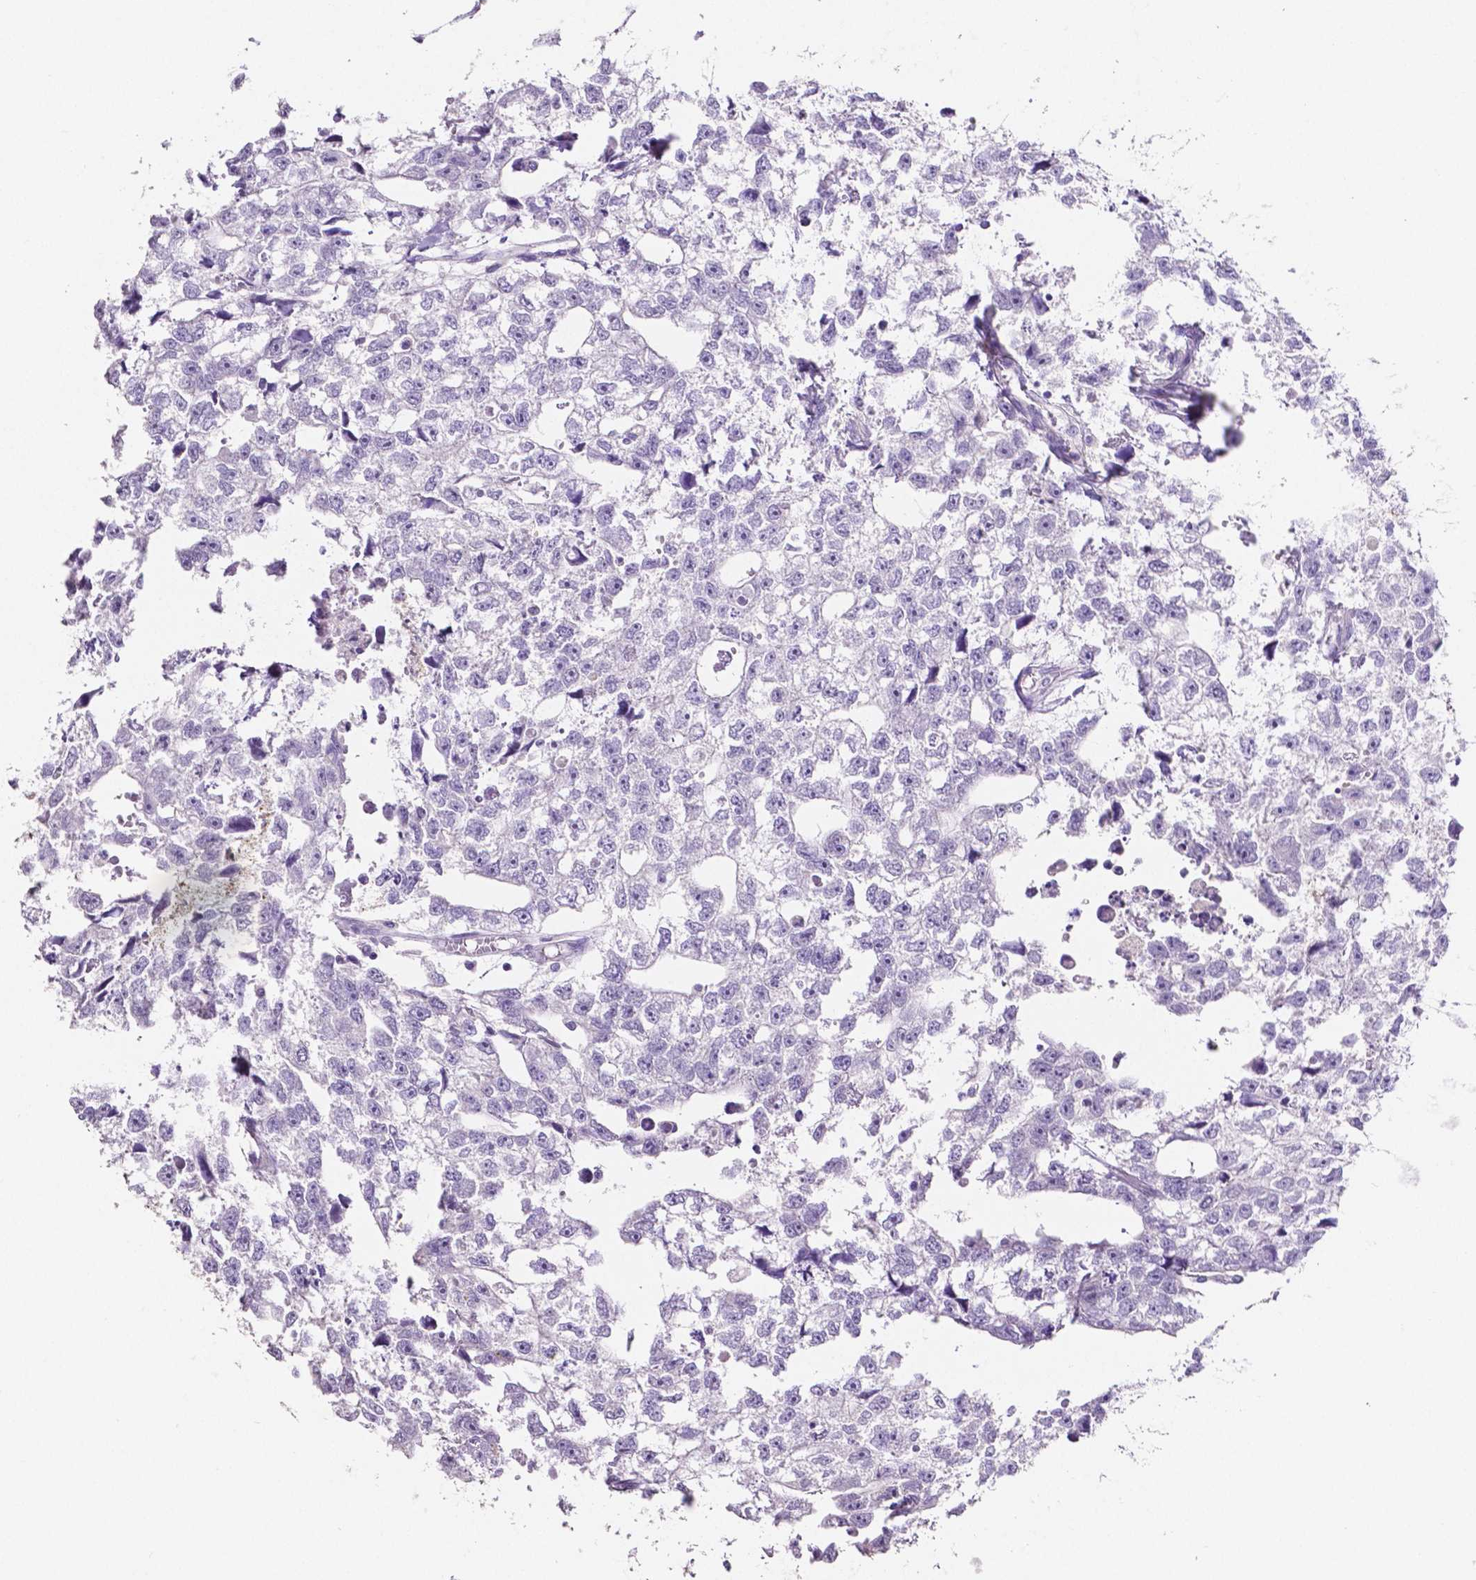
{"staining": {"intensity": "negative", "quantity": "none", "location": "none"}, "tissue": "testis cancer", "cell_type": "Tumor cells", "image_type": "cancer", "snomed": [{"axis": "morphology", "description": "Carcinoma, Embryonal, NOS"}, {"axis": "morphology", "description": "Teratoma, malignant, NOS"}, {"axis": "topography", "description": "Testis"}], "caption": "Immunohistochemistry photomicrograph of testis cancer stained for a protein (brown), which displays no expression in tumor cells.", "gene": "MMP9", "patient": {"sex": "male", "age": 44}}